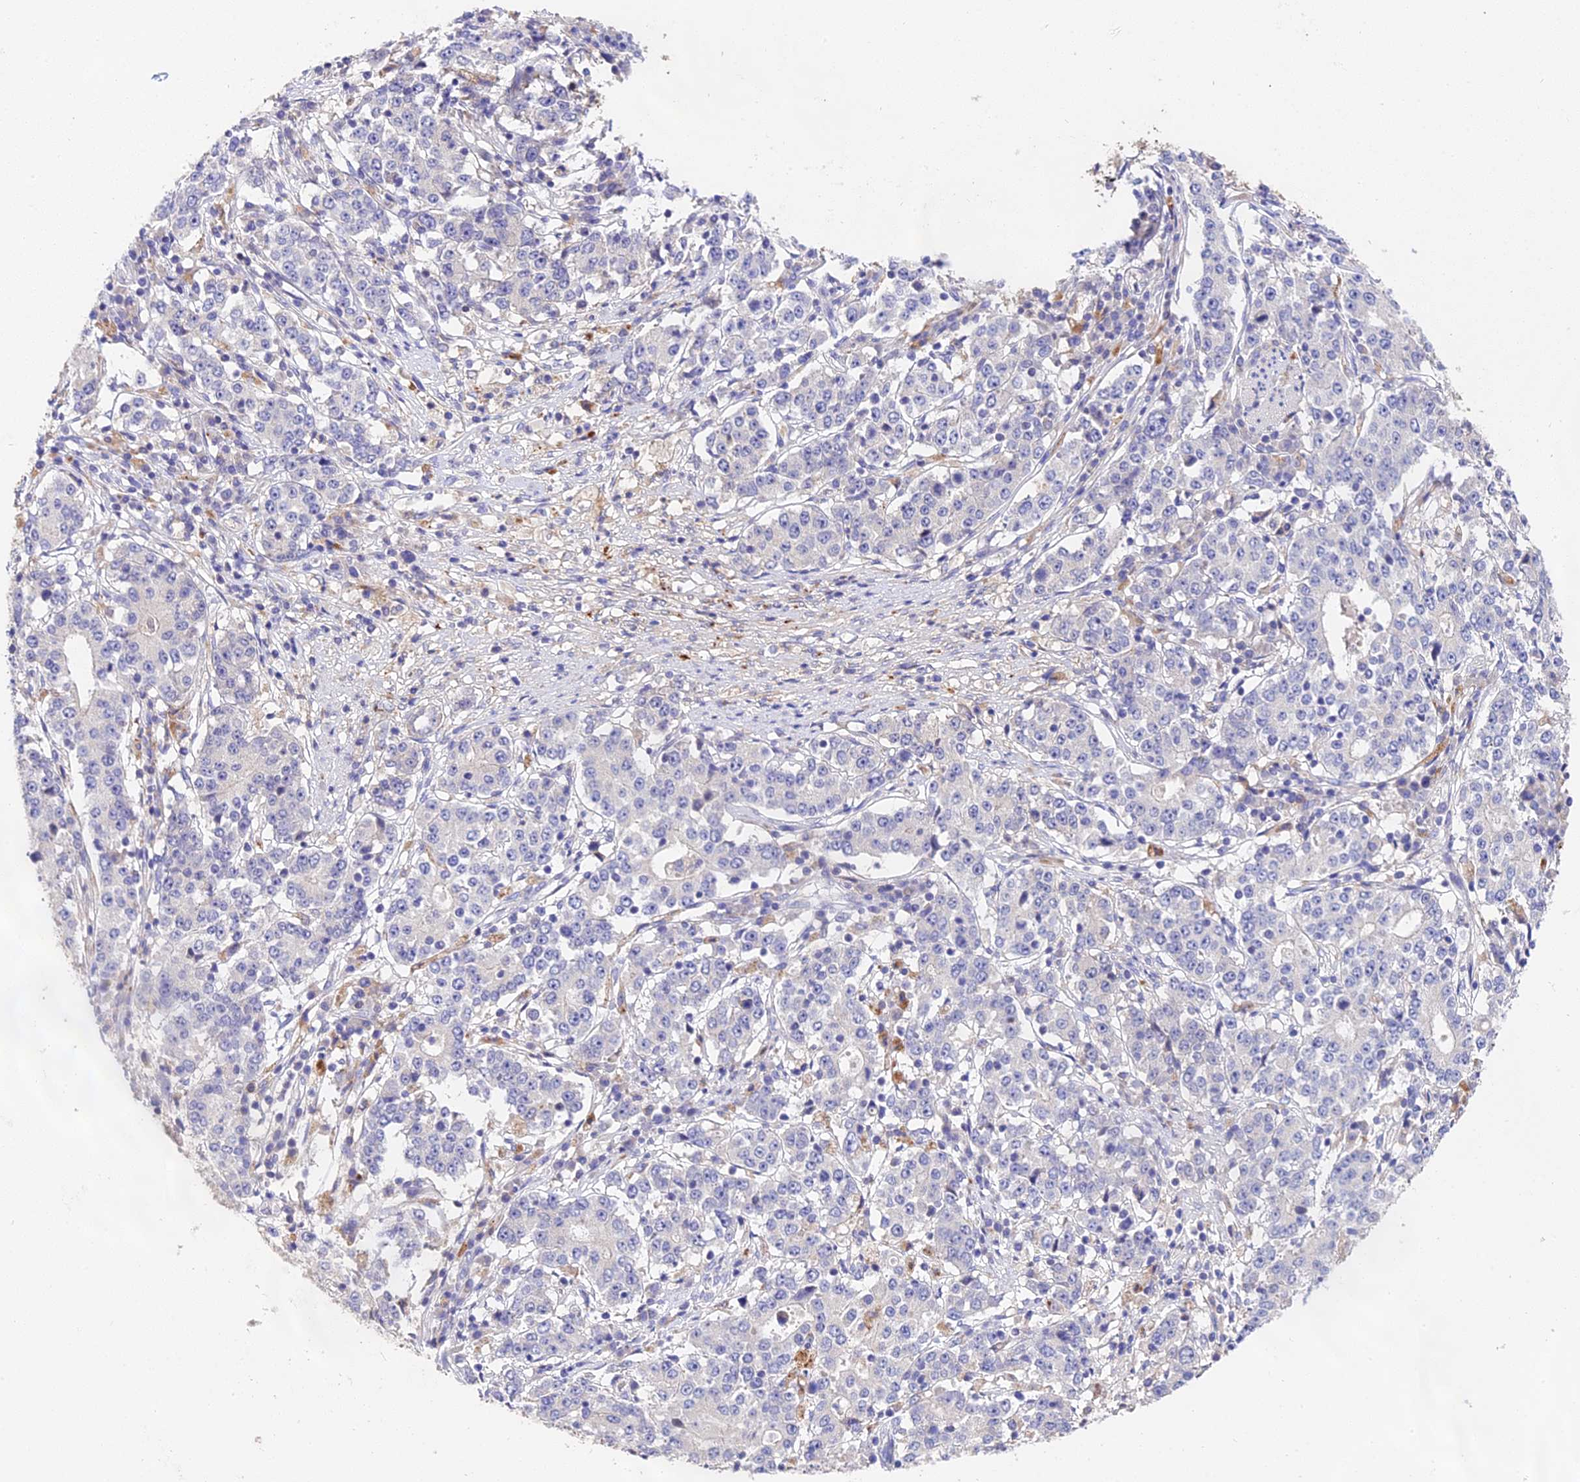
{"staining": {"intensity": "negative", "quantity": "none", "location": "none"}, "tissue": "stomach cancer", "cell_type": "Tumor cells", "image_type": "cancer", "snomed": [{"axis": "morphology", "description": "Adenocarcinoma, NOS"}, {"axis": "topography", "description": "Stomach"}], "caption": "IHC histopathology image of stomach cancer (adenocarcinoma) stained for a protein (brown), which demonstrates no staining in tumor cells.", "gene": "LYPD6", "patient": {"sex": "male", "age": 59}}